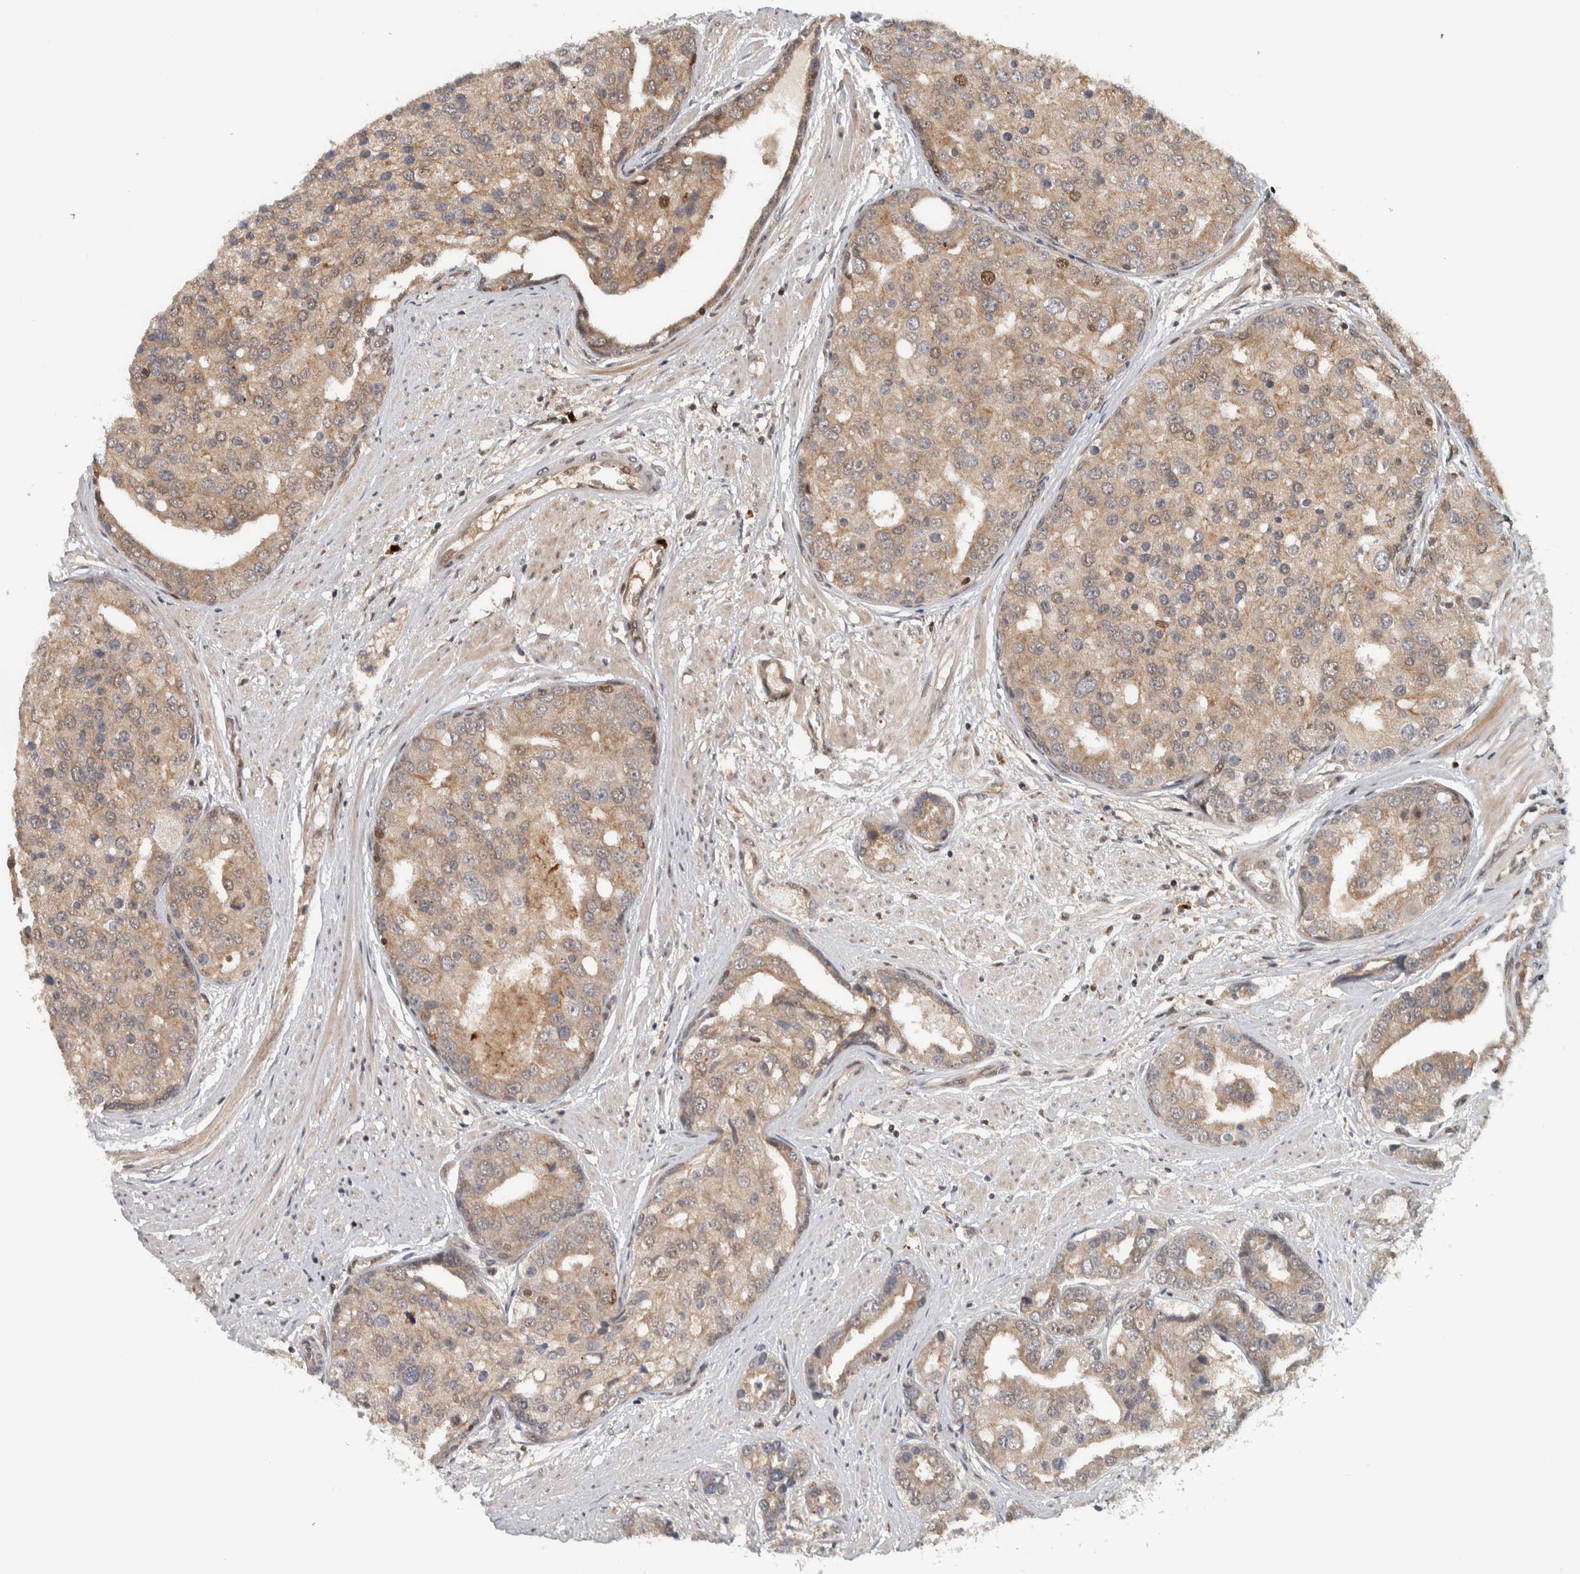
{"staining": {"intensity": "weak", "quantity": ">75%", "location": "cytoplasmic/membranous,nuclear"}, "tissue": "prostate cancer", "cell_type": "Tumor cells", "image_type": "cancer", "snomed": [{"axis": "morphology", "description": "Adenocarcinoma, High grade"}, {"axis": "topography", "description": "Prostate"}], "caption": "Immunohistochemistry image of high-grade adenocarcinoma (prostate) stained for a protein (brown), which shows low levels of weak cytoplasmic/membranous and nuclear positivity in about >75% of tumor cells.", "gene": "RPS6KA4", "patient": {"sex": "male", "age": 50}}